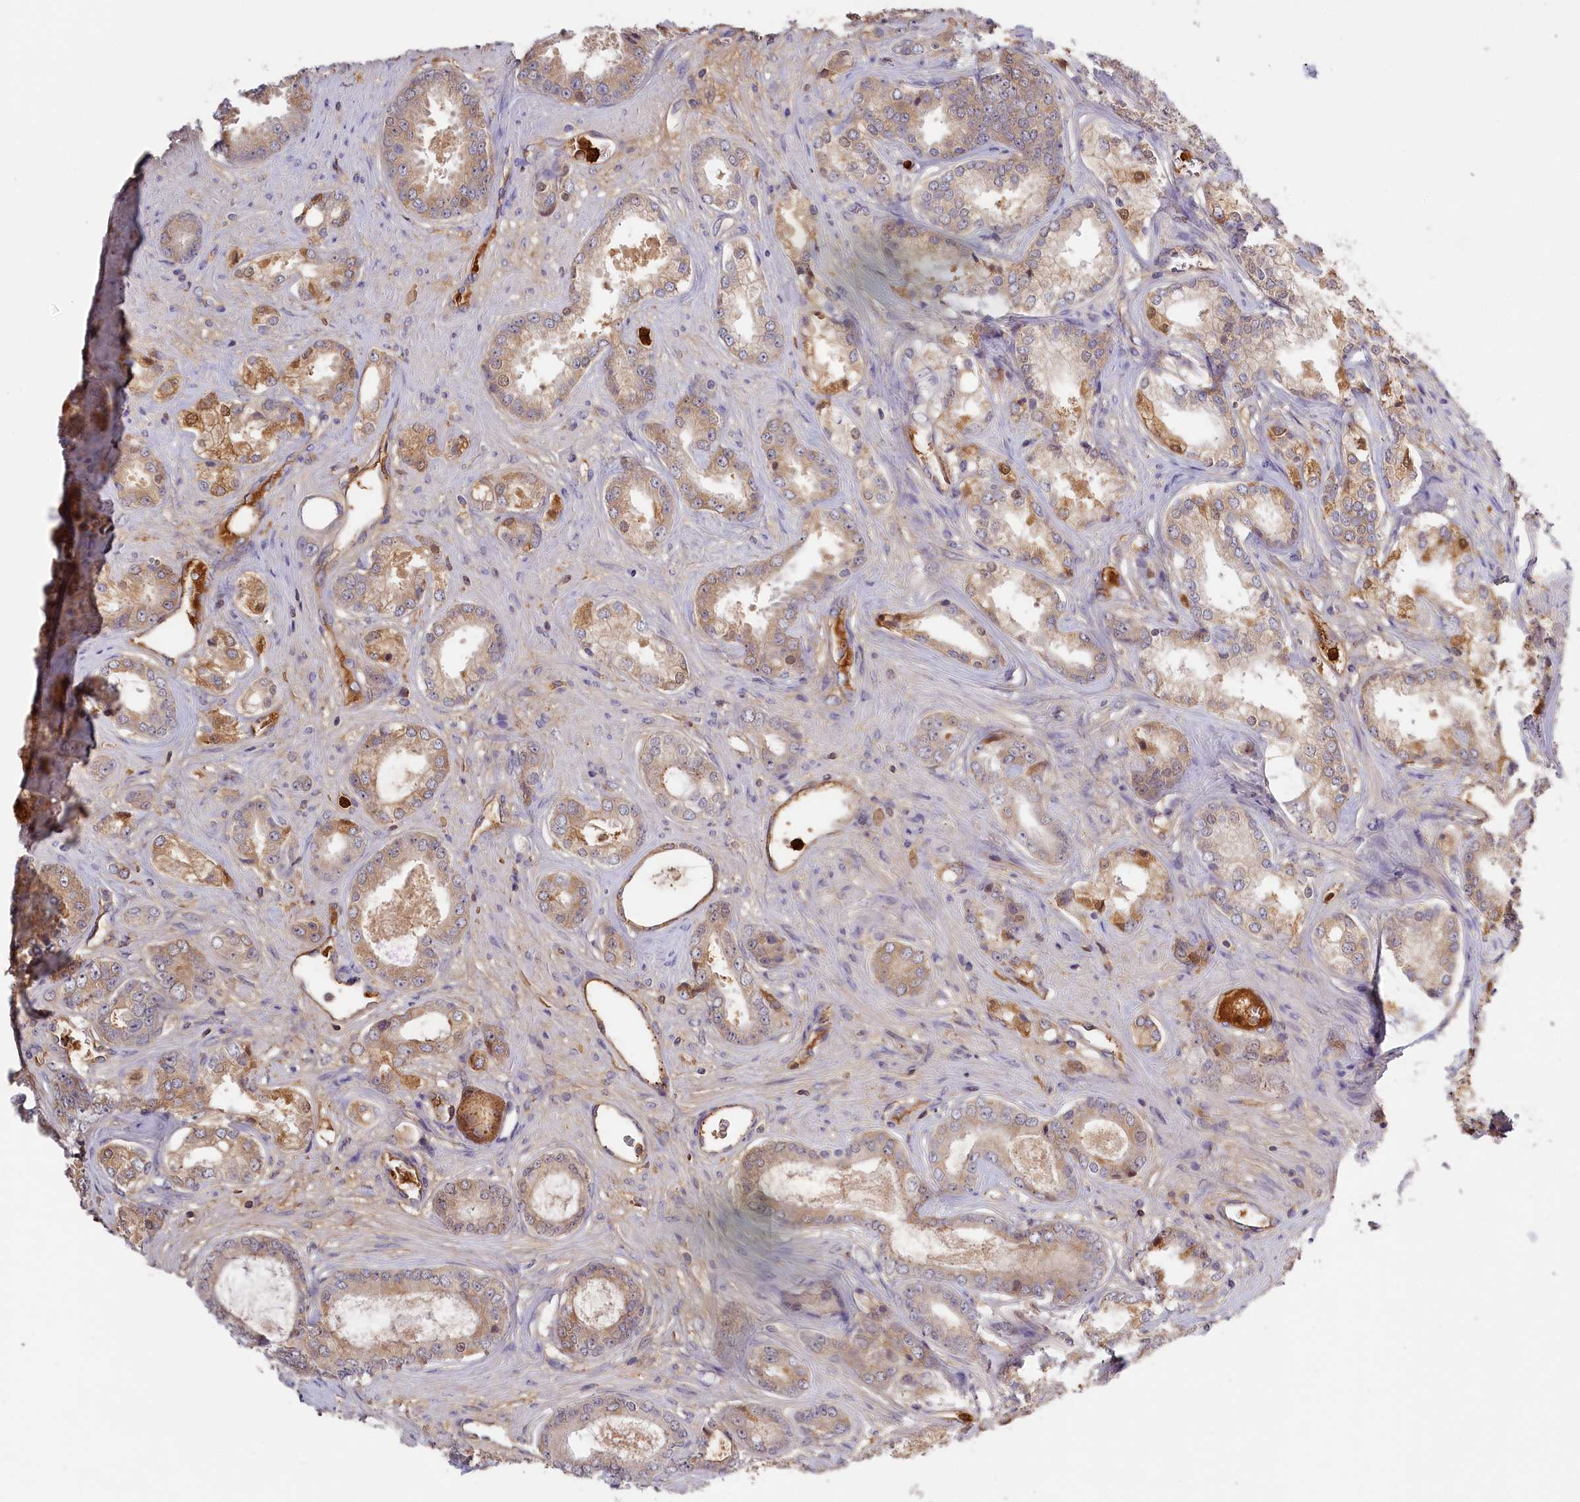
{"staining": {"intensity": "moderate", "quantity": "25%-75%", "location": "cytoplasmic/membranous"}, "tissue": "prostate cancer", "cell_type": "Tumor cells", "image_type": "cancer", "snomed": [{"axis": "morphology", "description": "Adenocarcinoma, Low grade"}, {"axis": "topography", "description": "Prostate"}], "caption": "This photomicrograph demonstrates low-grade adenocarcinoma (prostate) stained with immunohistochemistry to label a protein in brown. The cytoplasmic/membranous of tumor cells show moderate positivity for the protein. Nuclei are counter-stained blue.", "gene": "ADGRD1", "patient": {"sex": "male", "age": 68}}